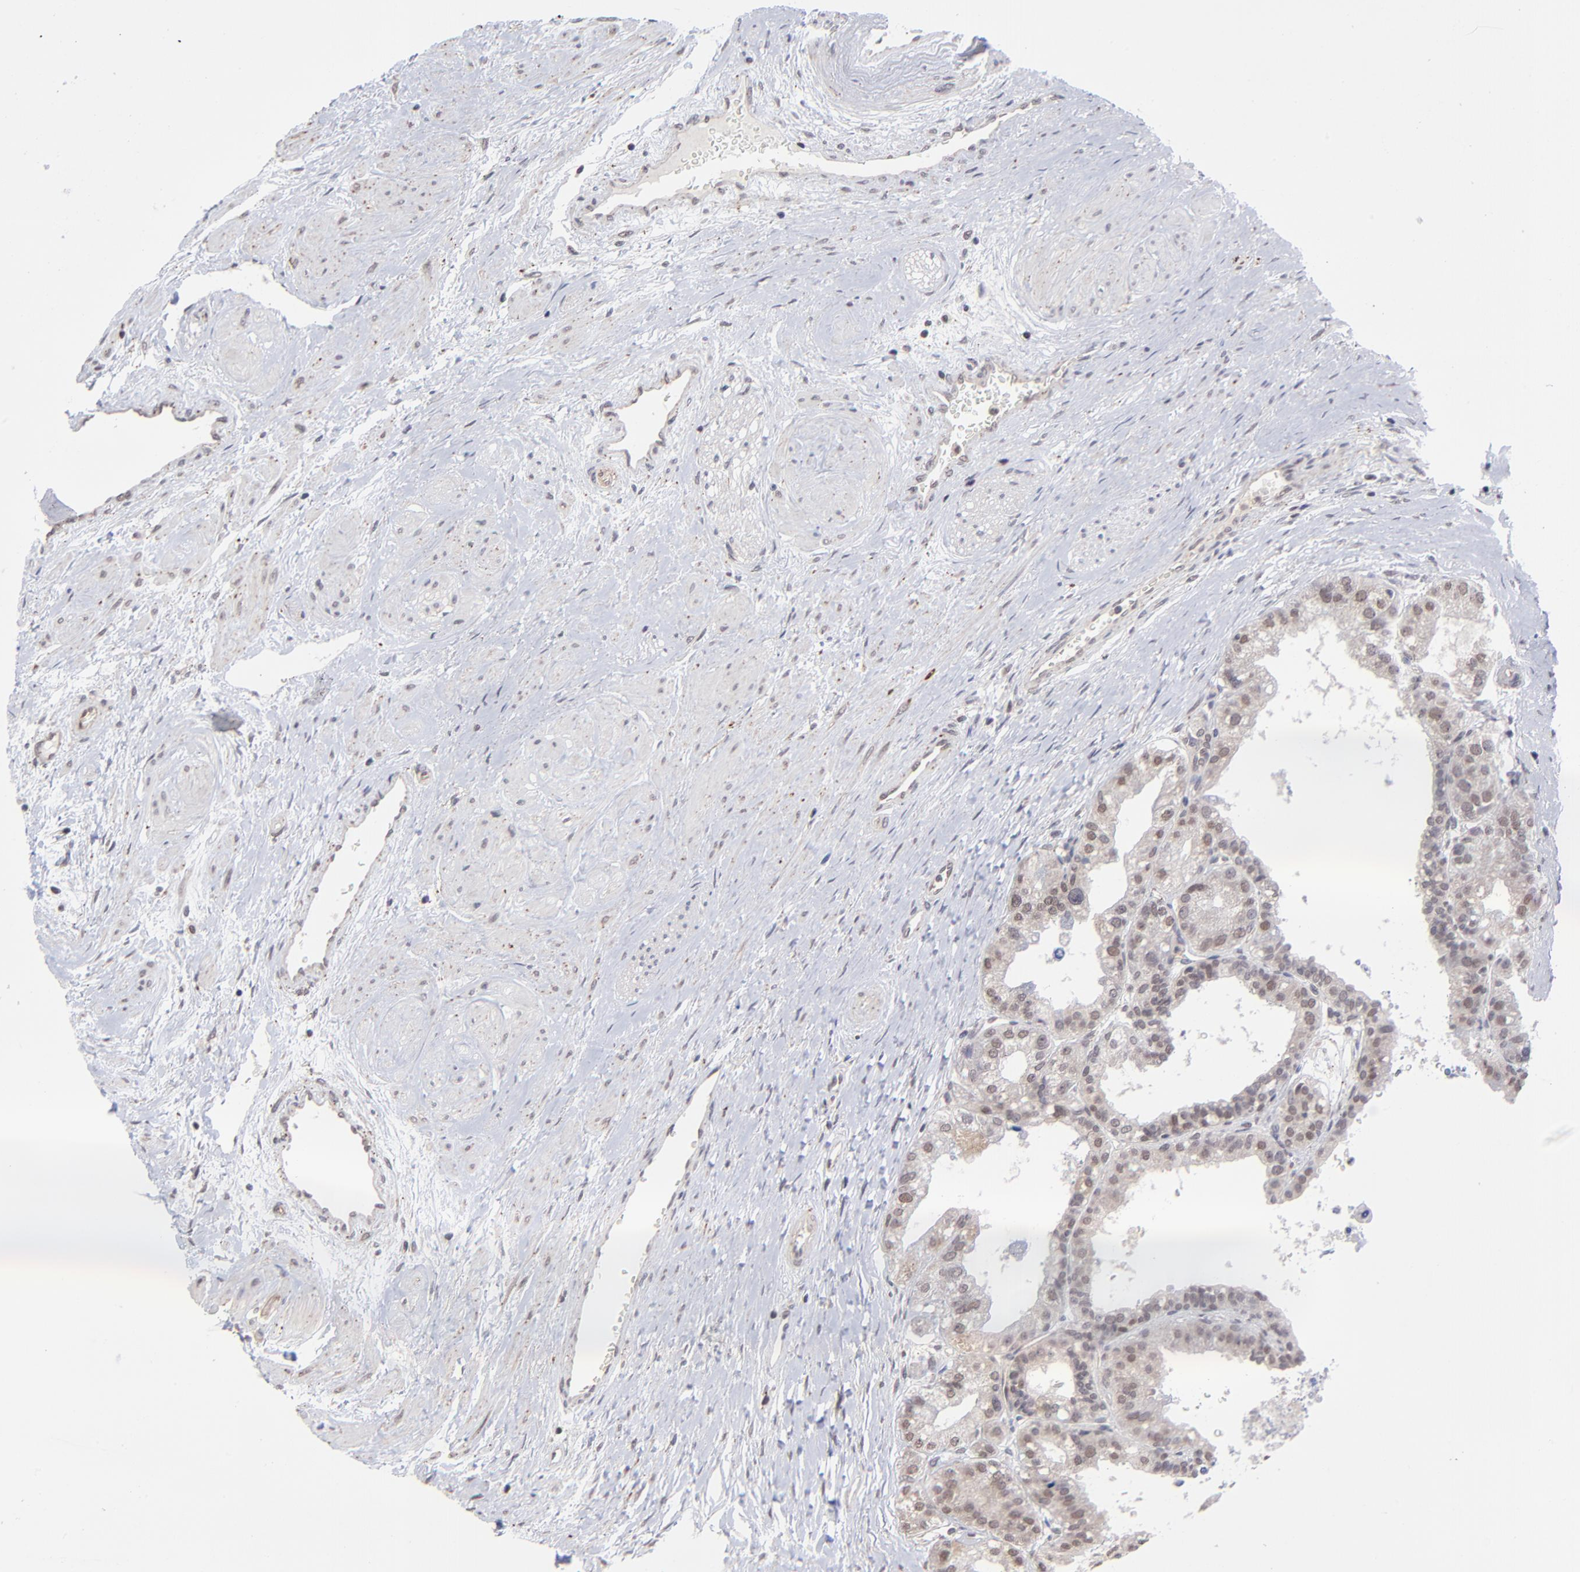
{"staining": {"intensity": "moderate", "quantity": "<25%", "location": "nuclear"}, "tissue": "prostate", "cell_type": "Glandular cells", "image_type": "normal", "snomed": [{"axis": "morphology", "description": "Normal tissue, NOS"}, {"axis": "topography", "description": "Prostate"}], "caption": "This image demonstrates immunohistochemistry (IHC) staining of benign prostate, with low moderate nuclear expression in approximately <25% of glandular cells.", "gene": "ZNF419", "patient": {"sex": "male", "age": 60}}